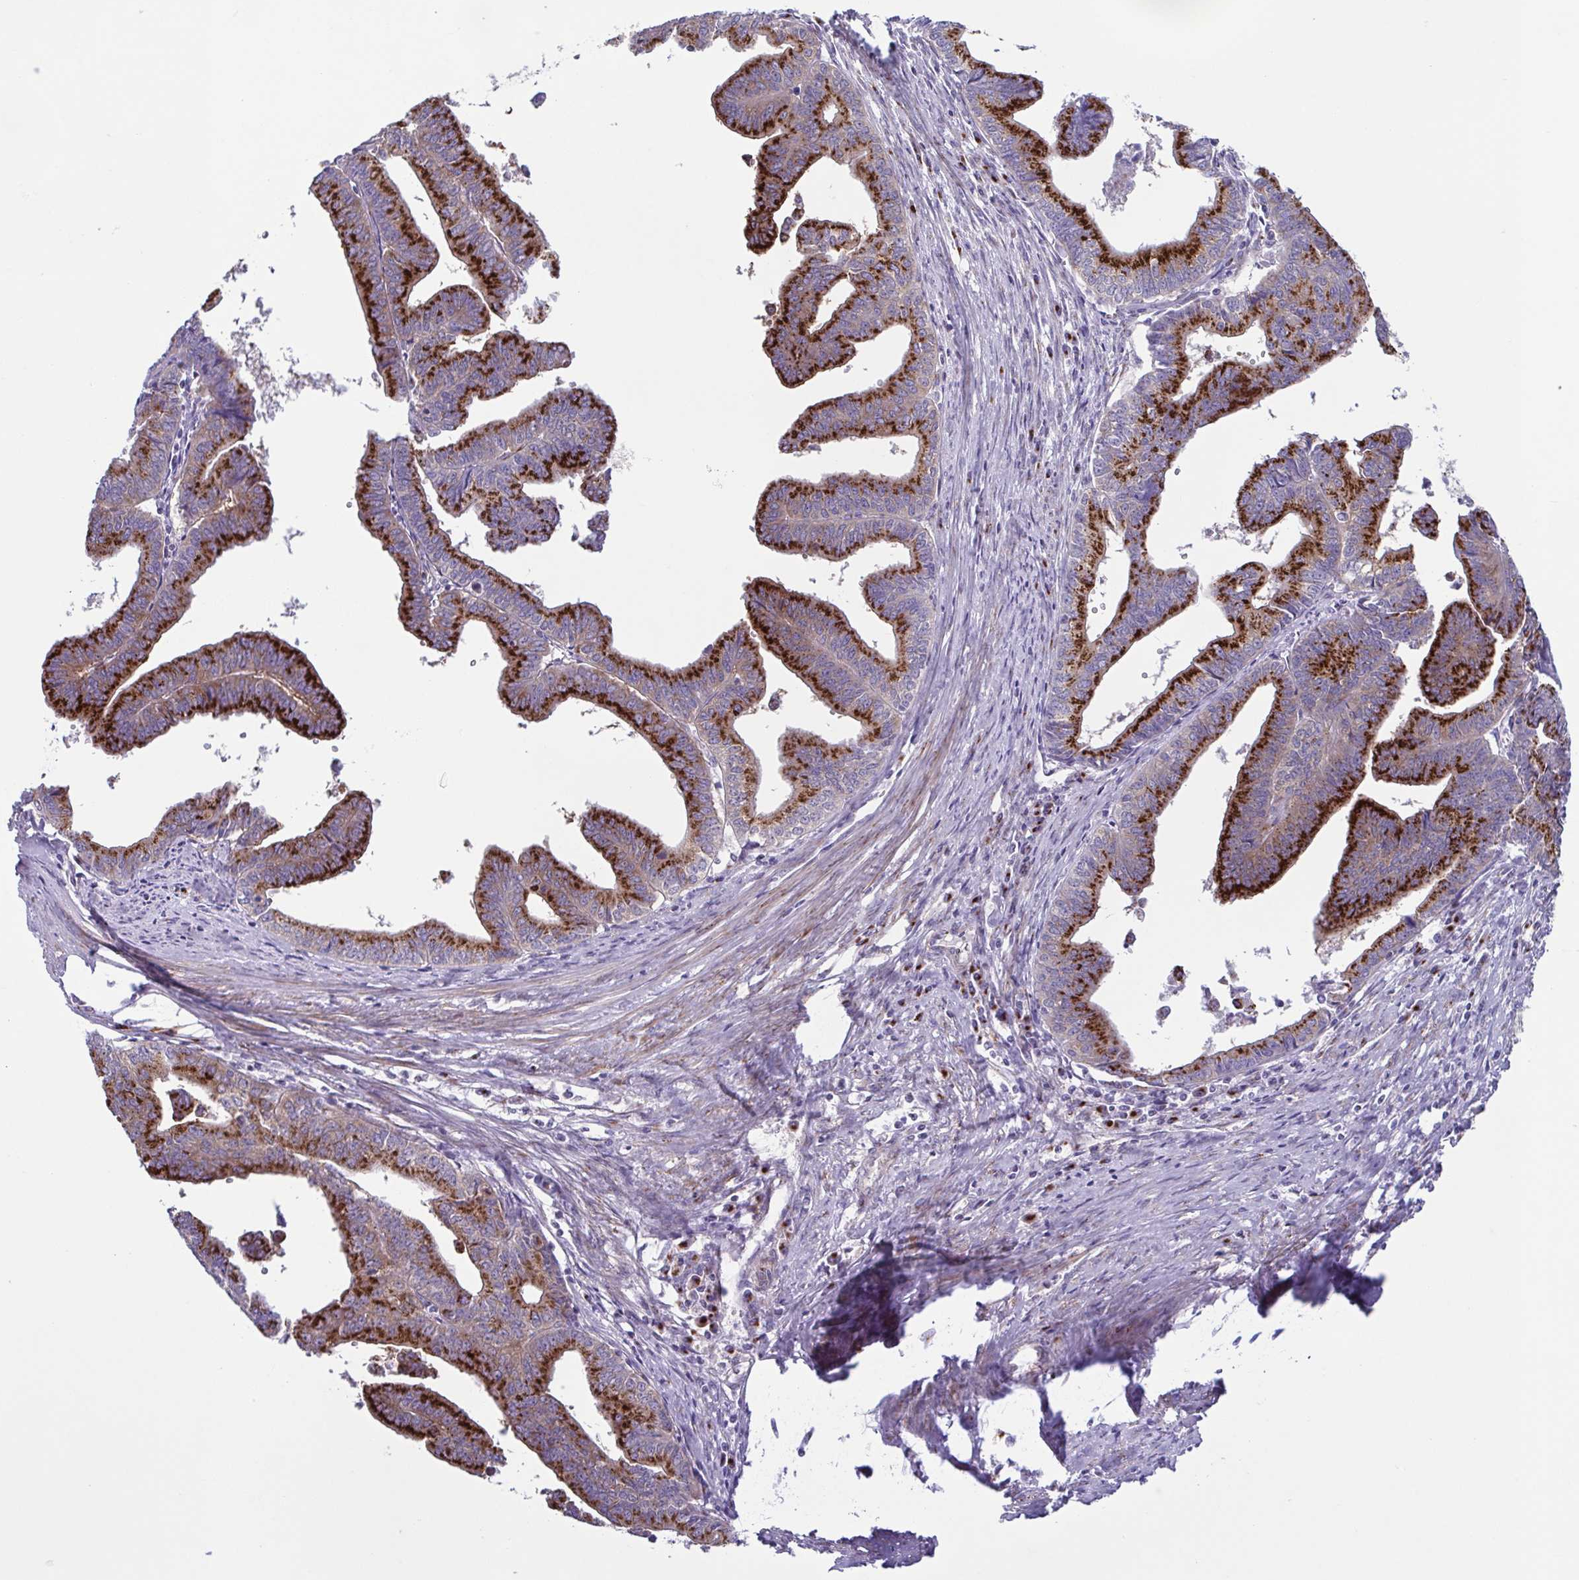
{"staining": {"intensity": "strong", "quantity": ">75%", "location": "cytoplasmic/membranous"}, "tissue": "endometrial cancer", "cell_type": "Tumor cells", "image_type": "cancer", "snomed": [{"axis": "morphology", "description": "Adenocarcinoma, NOS"}, {"axis": "topography", "description": "Endometrium"}], "caption": "Protein expression analysis of human endometrial adenocarcinoma reveals strong cytoplasmic/membranous expression in about >75% of tumor cells.", "gene": "COL17A1", "patient": {"sex": "female", "age": 65}}